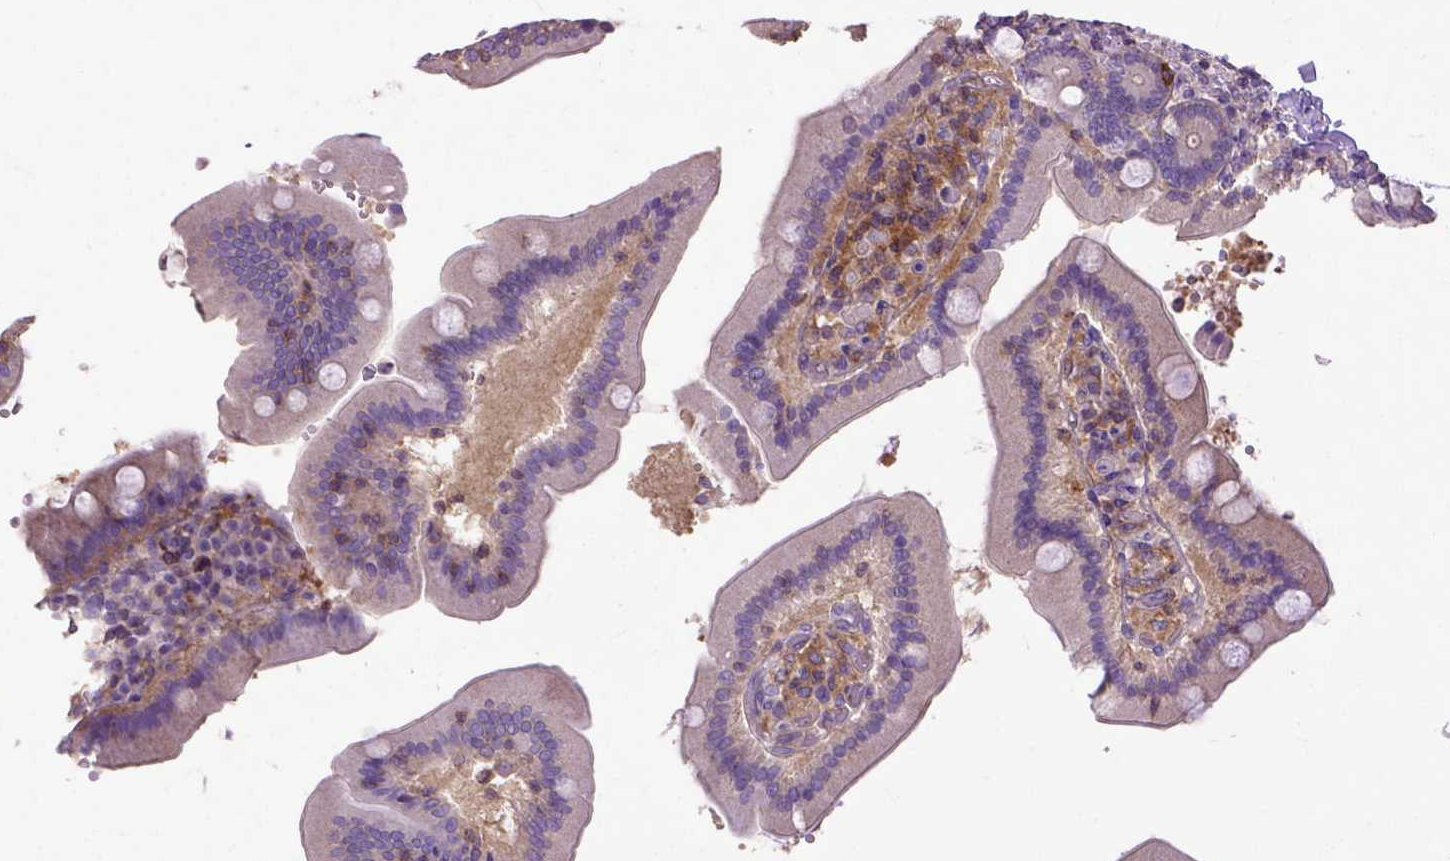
{"staining": {"intensity": "moderate", "quantity": "<25%", "location": "cytoplasmic/membranous"}, "tissue": "duodenum", "cell_type": "Glandular cells", "image_type": "normal", "snomed": [{"axis": "morphology", "description": "Normal tissue, NOS"}, {"axis": "topography", "description": "Duodenum"}], "caption": "Moderate cytoplasmic/membranous positivity is seen in about <25% of glandular cells in benign duodenum. Immunohistochemistry (ihc) stains the protein of interest in brown and the nuclei are stained blue.", "gene": "NAMPT", "patient": {"sex": "female", "age": 62}}